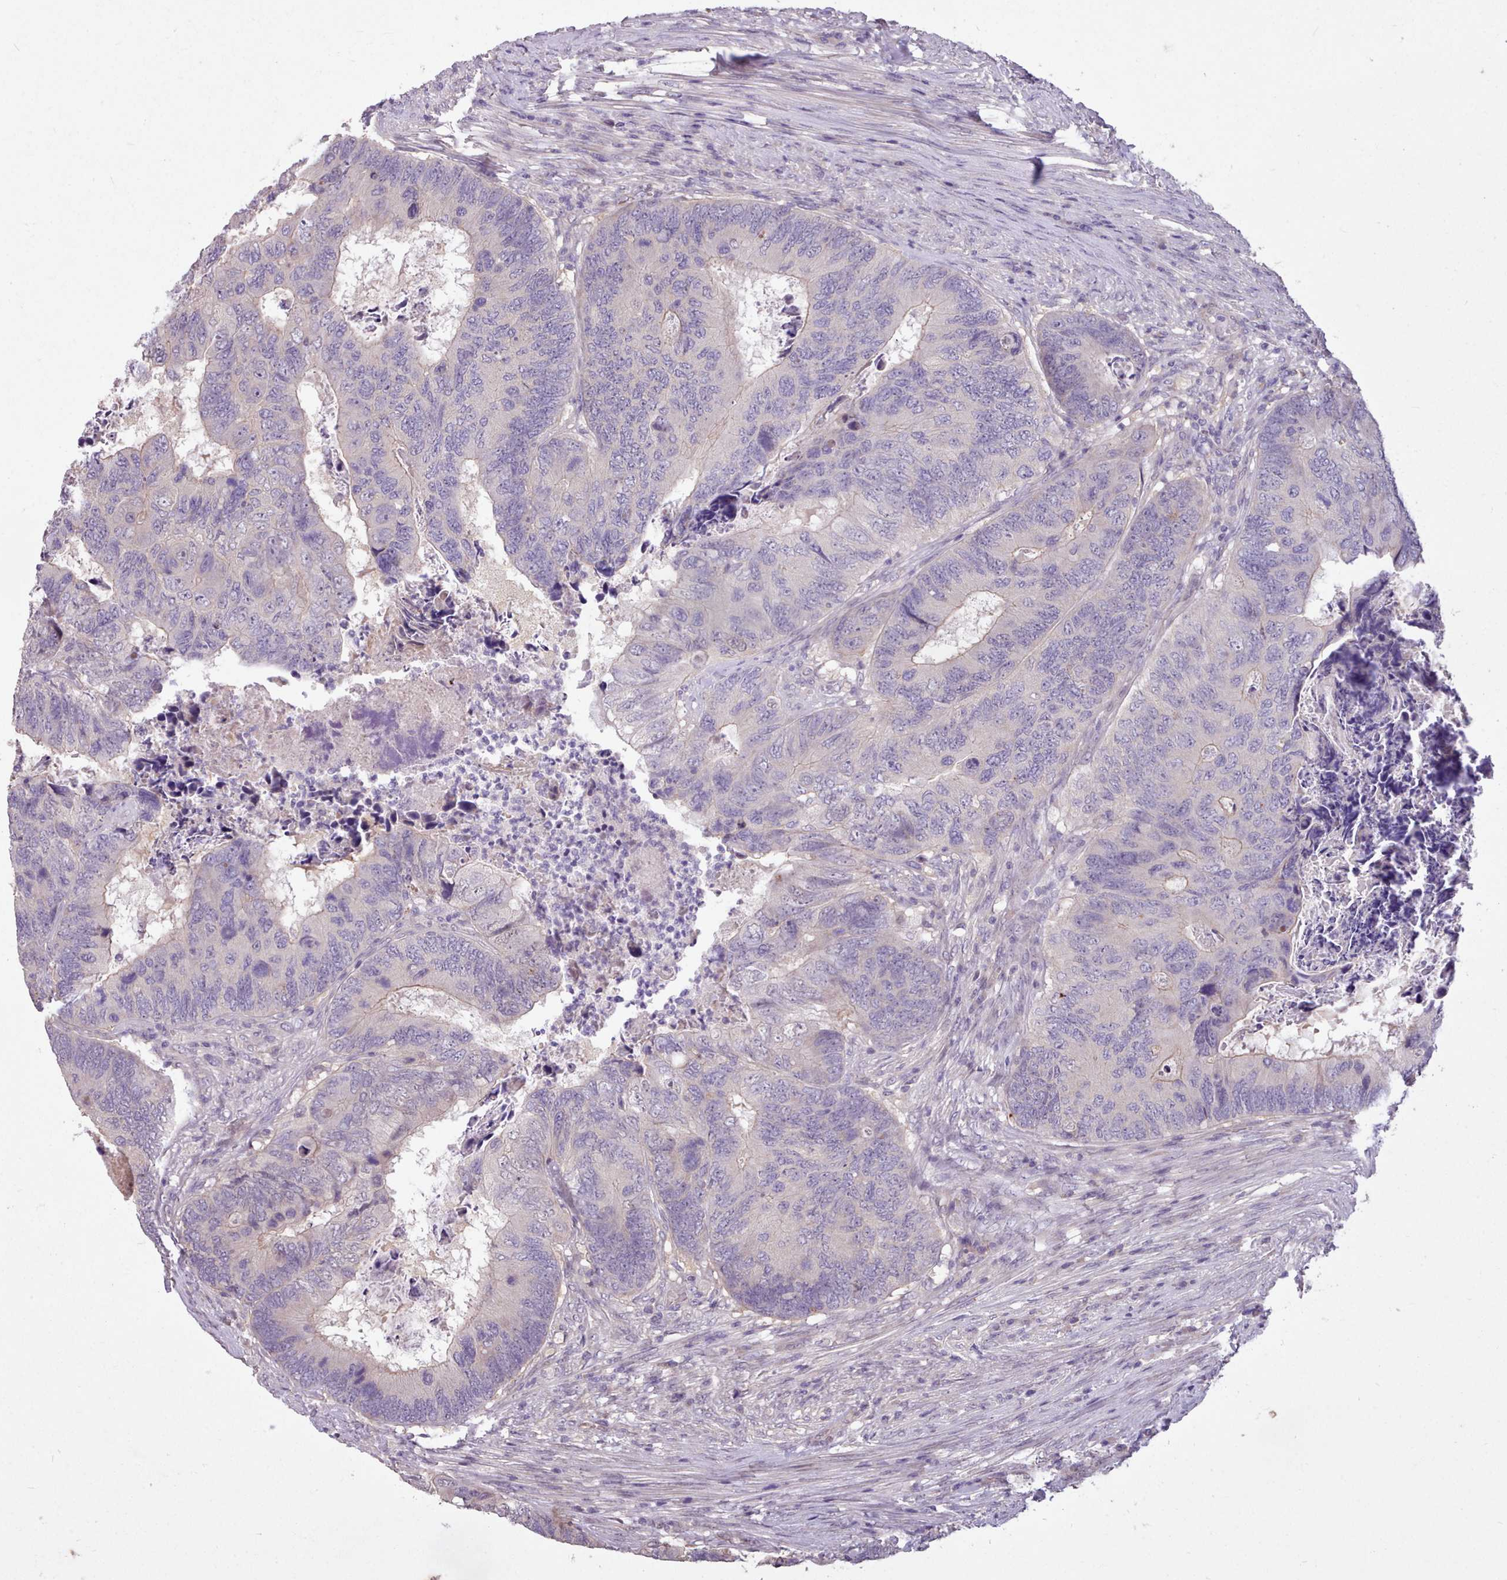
{"staining": {"intensity": "negative", "quantity": "none", "location": "none"}, "tissue": "colorectal cancer", "cell_type": "Tumor cells", "image_type": "cancer", "snomed": [{"axis": "morphology", "description": "Adenocarcinoma, NOS"}, {"axis": "topography", "description": "Colon"}], "caption": "IHC image of adenocarcinoma (colorectal) stained for a protein (brown), which exhibits no staining in tumor cells. Brightfield microscopy of immunohistochemistry stained with DAB (brown) and hematoxylin (blue), captured at high magnification.", "gene": "ZNF607", "patient": {"sex": "female", "age": 67}}